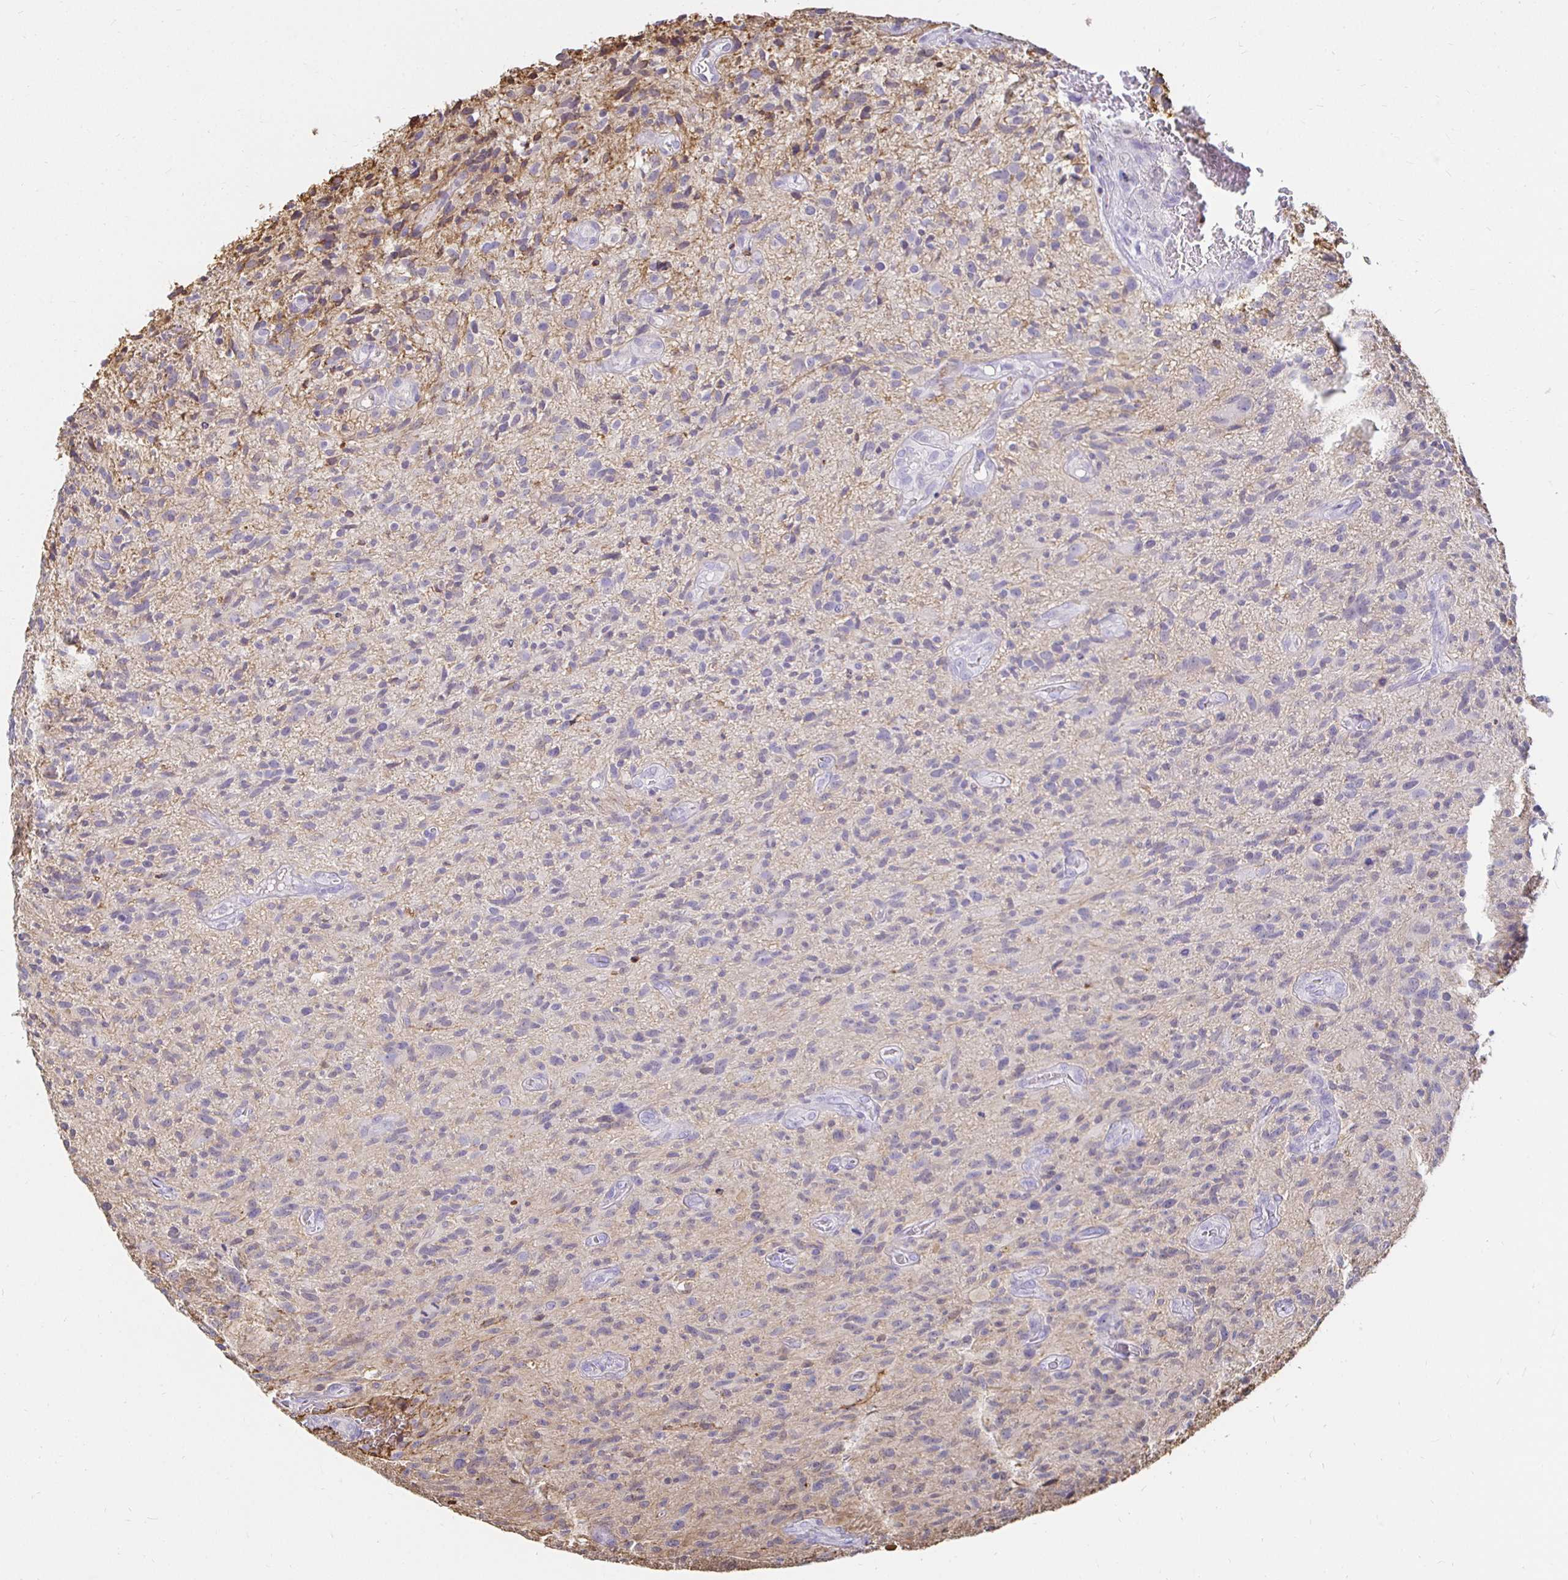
{"staining": {"intensity": "negative", "quantity": "none", "location": "none"}, "tissue": "glioma", "cell_type": "Tumor cells", "image_type": "cancer", "snomed": [{"axis": "morphology", "description": "Glioma, malignant, High grade"}, {"axis": "topography", "description": "Brain"}], "caption": "Immunohistochemical staining of malignant glioma (high-grade) displays no significant expression in tumor cells. The staining is performed using DAB brown chromogen with nuclei counter-stained in using hematoxylin.", "gene": "TAS1R3", "patient": {"sex": "male", "age": 75}}